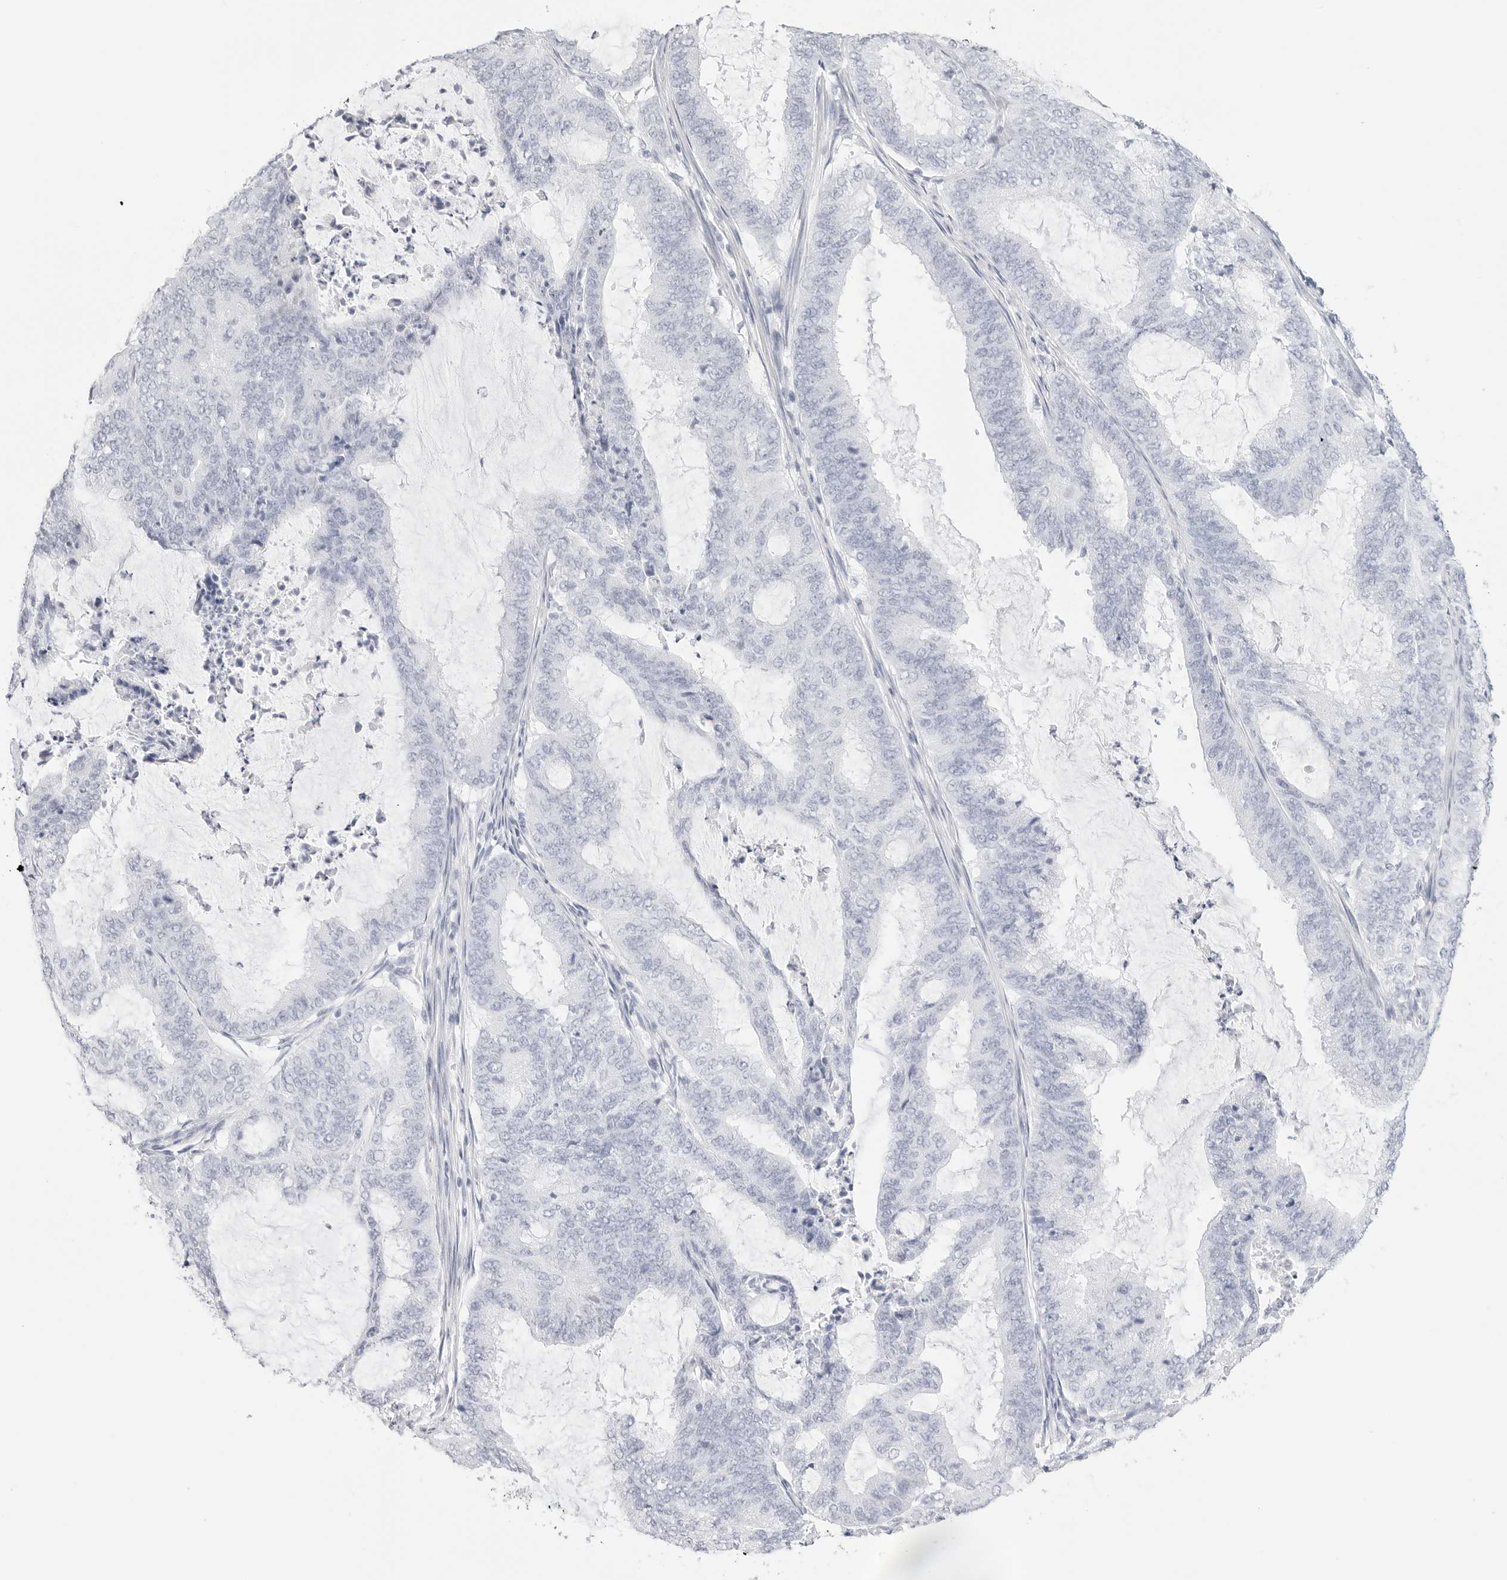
{"staining": {"intensity": "negative", "quantity": "none", "location": "none"}, "tissue": "endometrial cancer", "cell_type": "Tumor cells", "image_type": "cancer", "snomed": [{"axis": "morphology", "description": "Adenocarcinoma, NOS"}, {"axis": "topography", "description": "Endometrium"}], "caption": "Tumor cells are negative for protein expression in human endometrial cancer (adenocarcinoma).", "gene": "TFF2", "patient": {"sex": "female", "age": 51}}